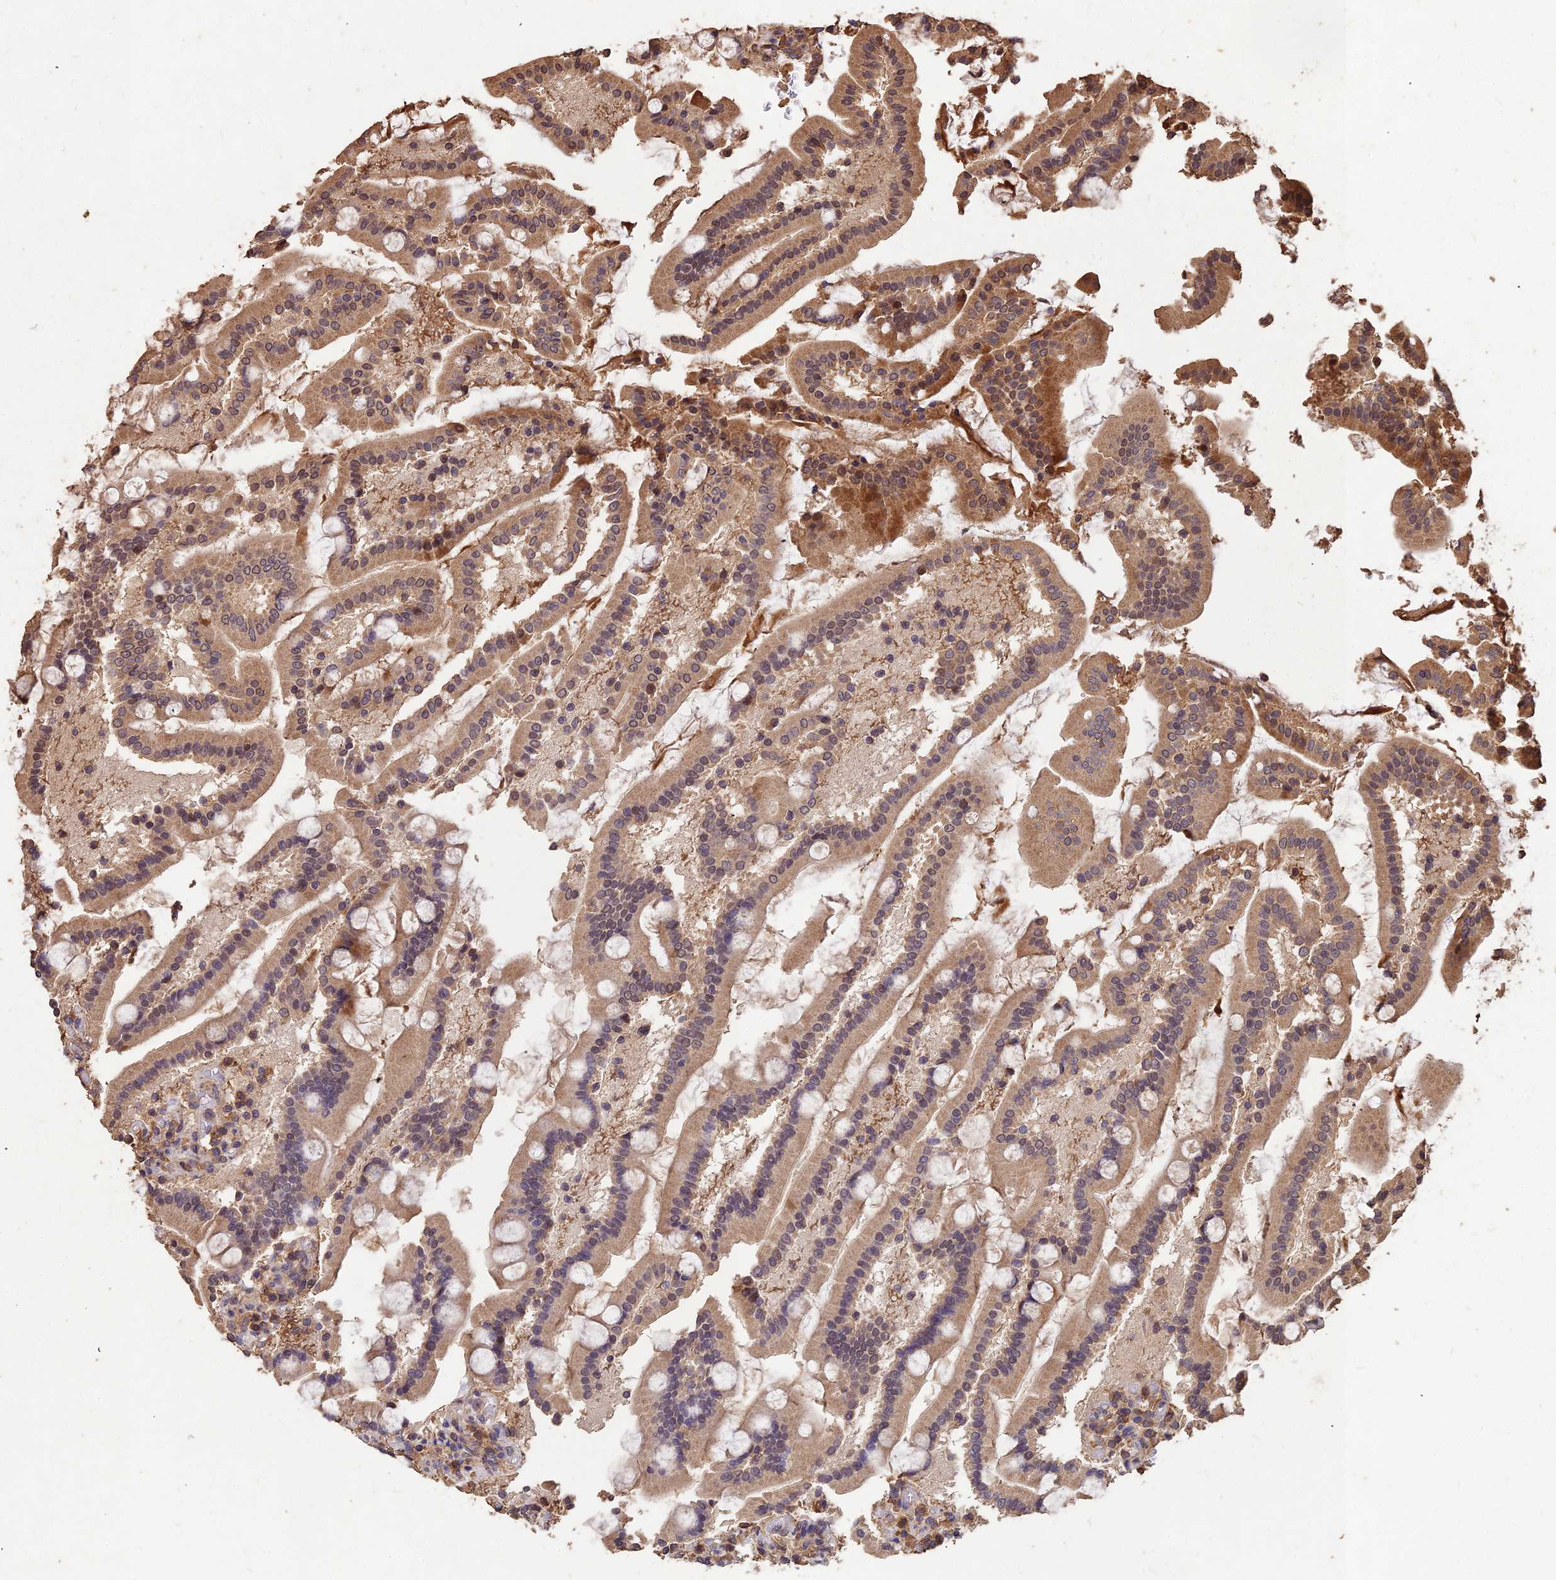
{"staining": {"intensity": "moderate", "quantity": ">75%", "location": "cytoplasmic/membranous"}, "tissue": "duodenum", "cell_type": "Glandular cells", "image_type": "normal", "snomed": [{"axis": "morphology", "description": "Normal tissue, NOS"}, {"axis": "topography", "description": "Duodenum"}], "caption": "An immunohistochemistry histopathology image of normal tissue is shown. Protein staining in brown shows moderate cytoplasmic/membranous positivity in duodenum within glandular cells.", "gene": "SYMPK", "patient": {"sex": "male", "age": 55}}